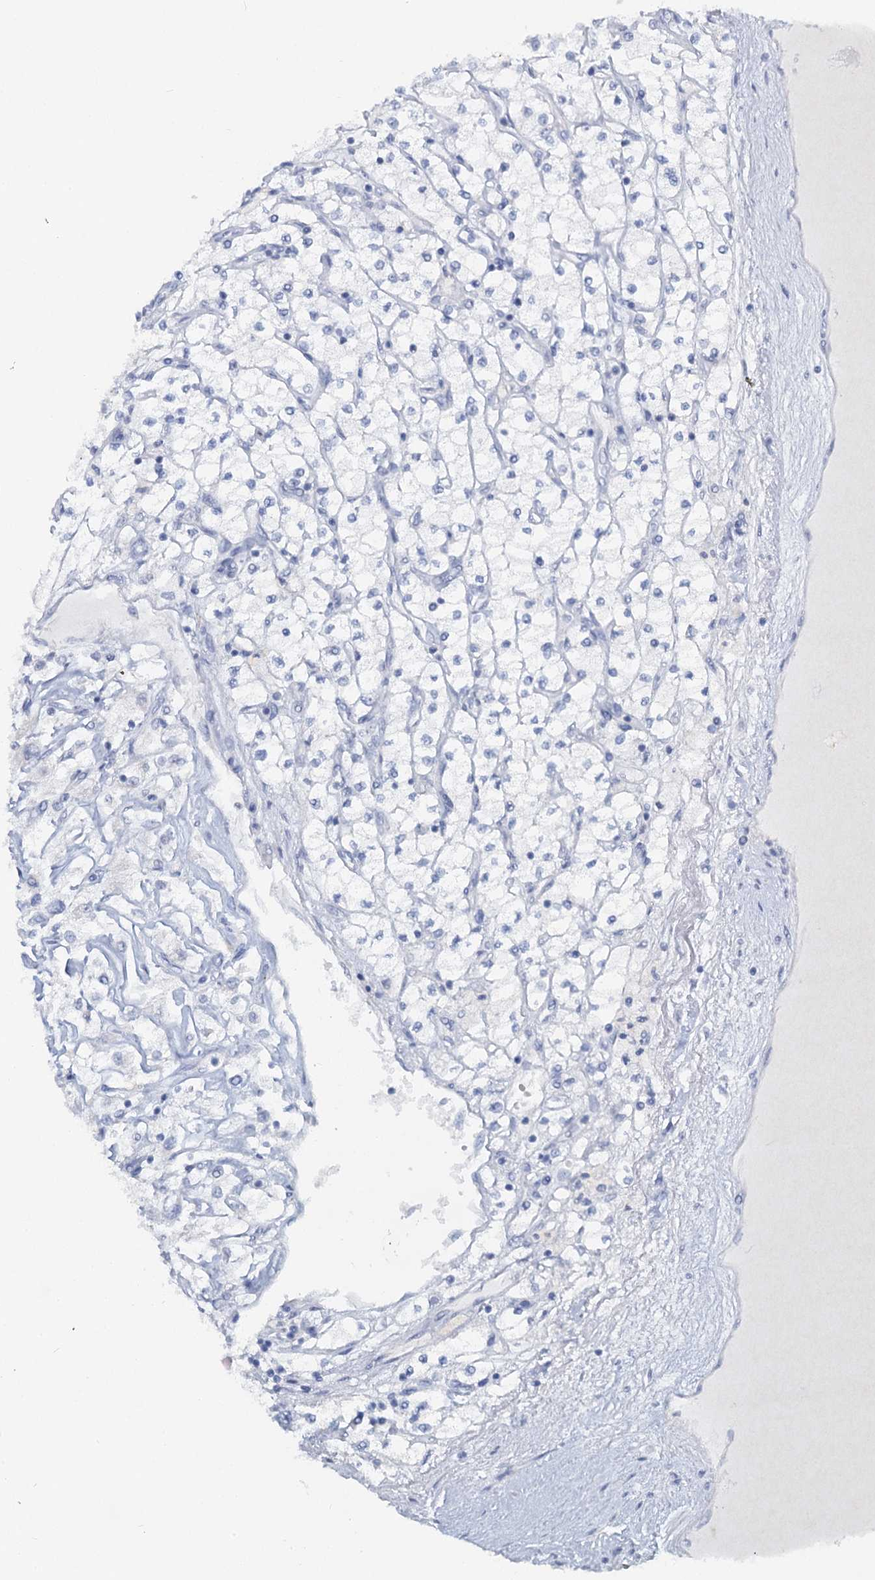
{"staining": {"intensity": "negative", "quantity": "none", "location": "none"}, "tissue": "renal cancer", "cell_type": "Tumor cells", "image_type": "cancer", "snomed": [{"axis": "morphology", "description": "Adenocarcinoma, NOS"}, {"axis": "topography", "description": "Kidney"}], "caption": "Immunohistochemistry micrograph of renal adenocarcinoma stained for a protein (brown), which shows no staining in tumor cells.", "gene": "CHGA", "patient": {"sex": "male", "age": 80}}